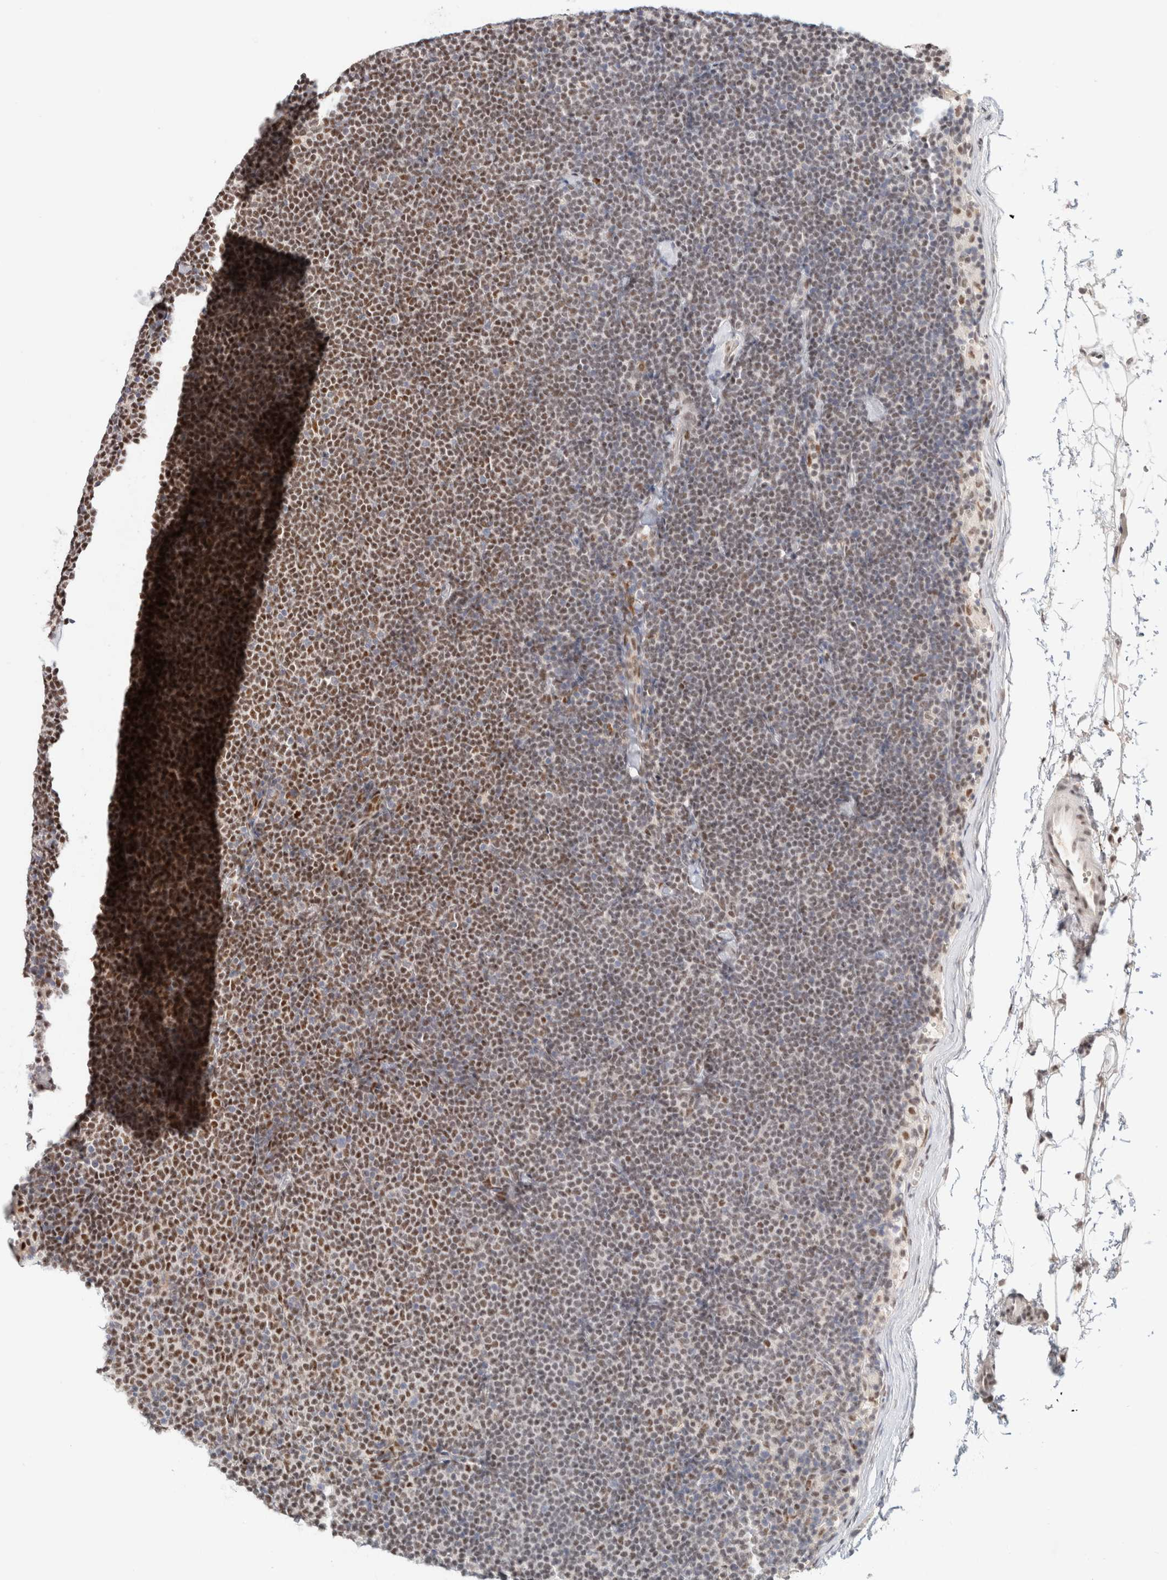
{"staining": {"intensity": "strong", "quantity": "25%-75%", "location": "nuclear"}, "tissue": "lymphoma", "cell_type": "Tumor cells", "image_type": "cancer", "snomed": [{"axis": "morphology", "description": "Malignant lymphoma, non-Hodgkin's type, Low grade"}, {"axis": "topography", "description": "Lymph node"}], "caption": "Protein expression analysis of human lymphoma reveals strong nuclear expression in approximately 25%-75% of tumor cells.", "gene": "ZNF768", "patient": {"sex": "female", "age": 53}}